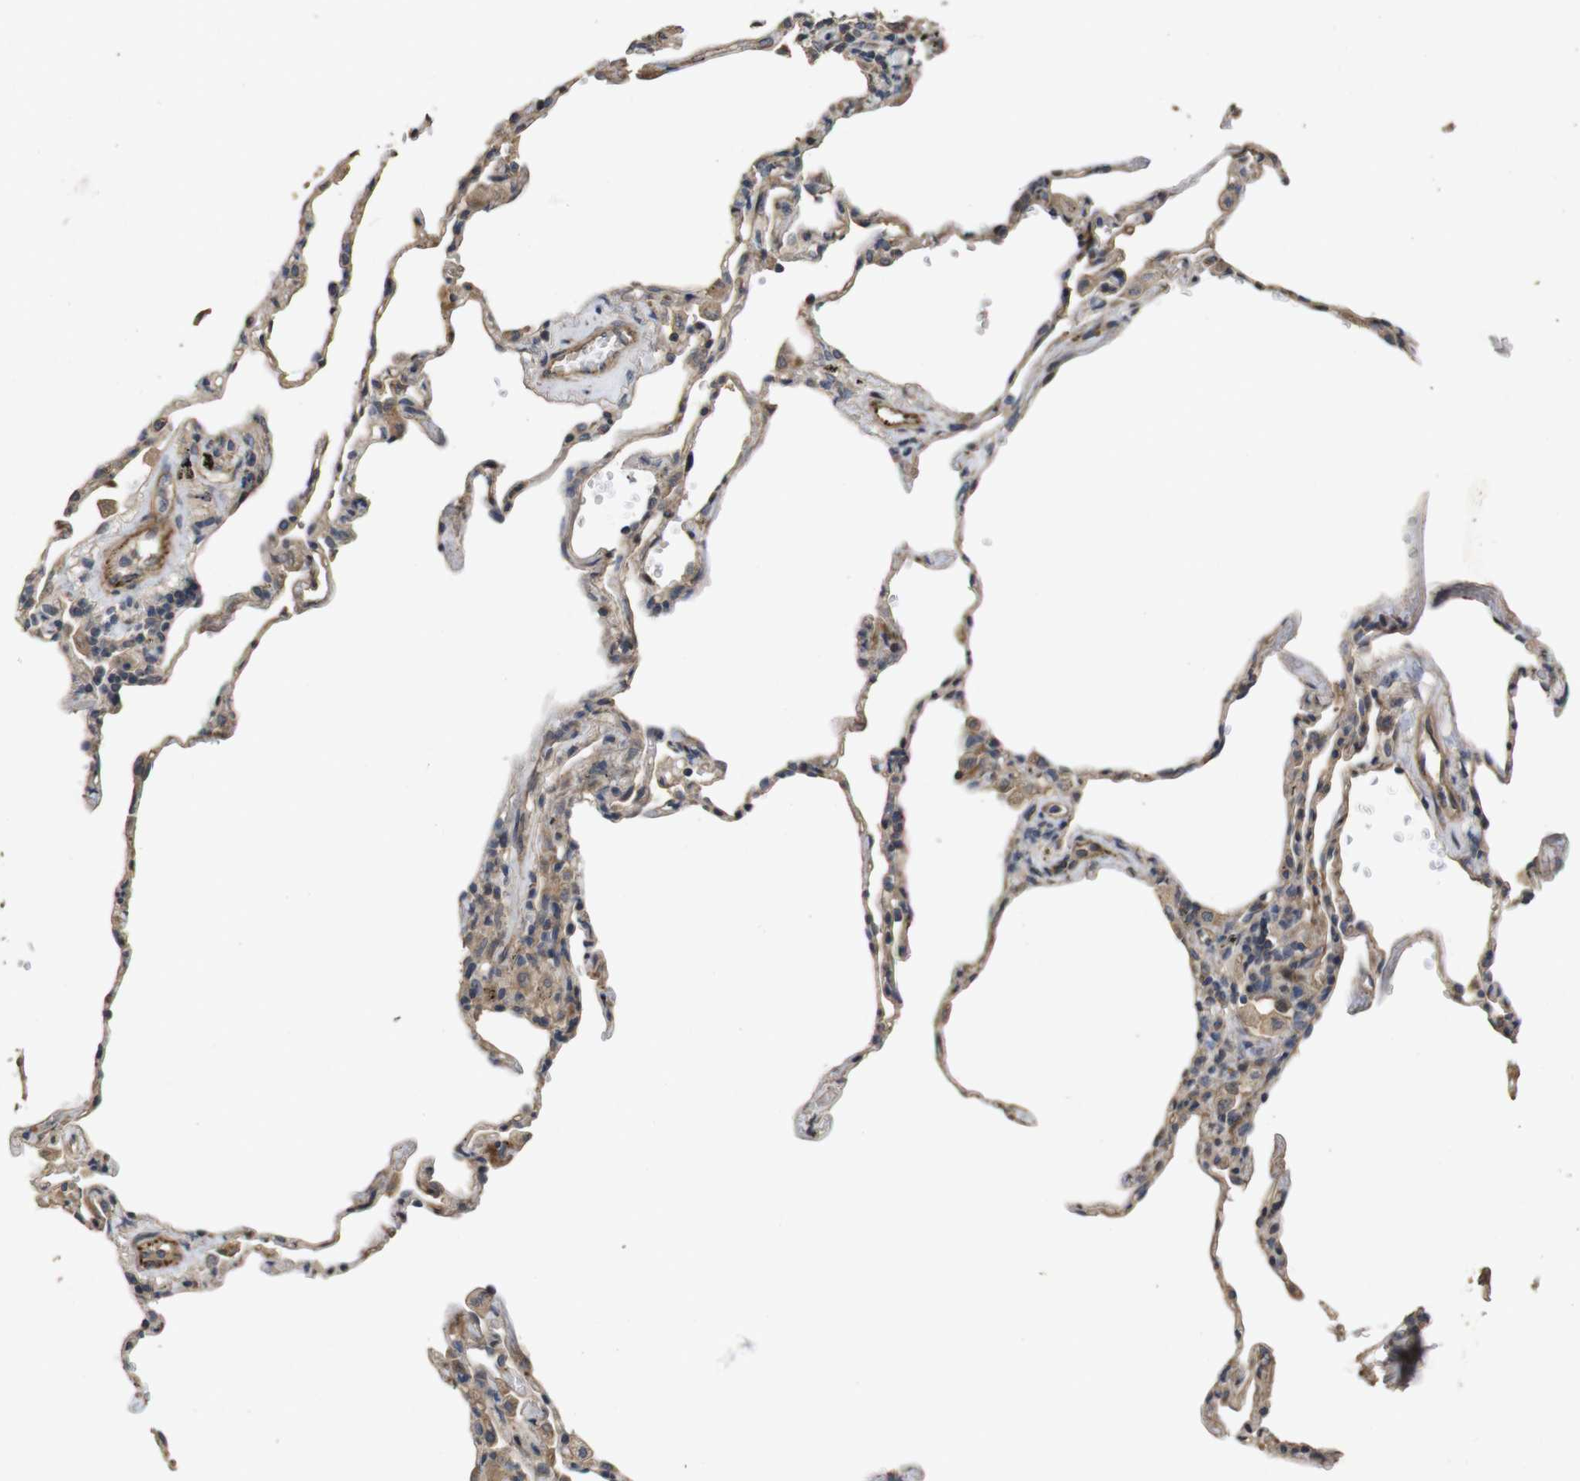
{"staining": {"intensity": "moderate", "quantity": "25%-75%", "location": "cytoplasmic/membranous"}, "tissue": "lung", "cell_type": "Alveolar cells", "image_type": "normal", "snomed": [{"axis": "morphology", "description": "Normal tissue, NOS"}, {"axis": "topography", "description": "Lung"}], "caption": "Alveolar cells reveal medium levels of moderate cytoplasmic/membranous expression in approximately 25%-75% of cells in unremarkable lung. Ihc stains the protein of interest in brown and the nuclei are stained blue.", "gene": "PCDHB10", "patient": {"sex": "male", "age": 59}}